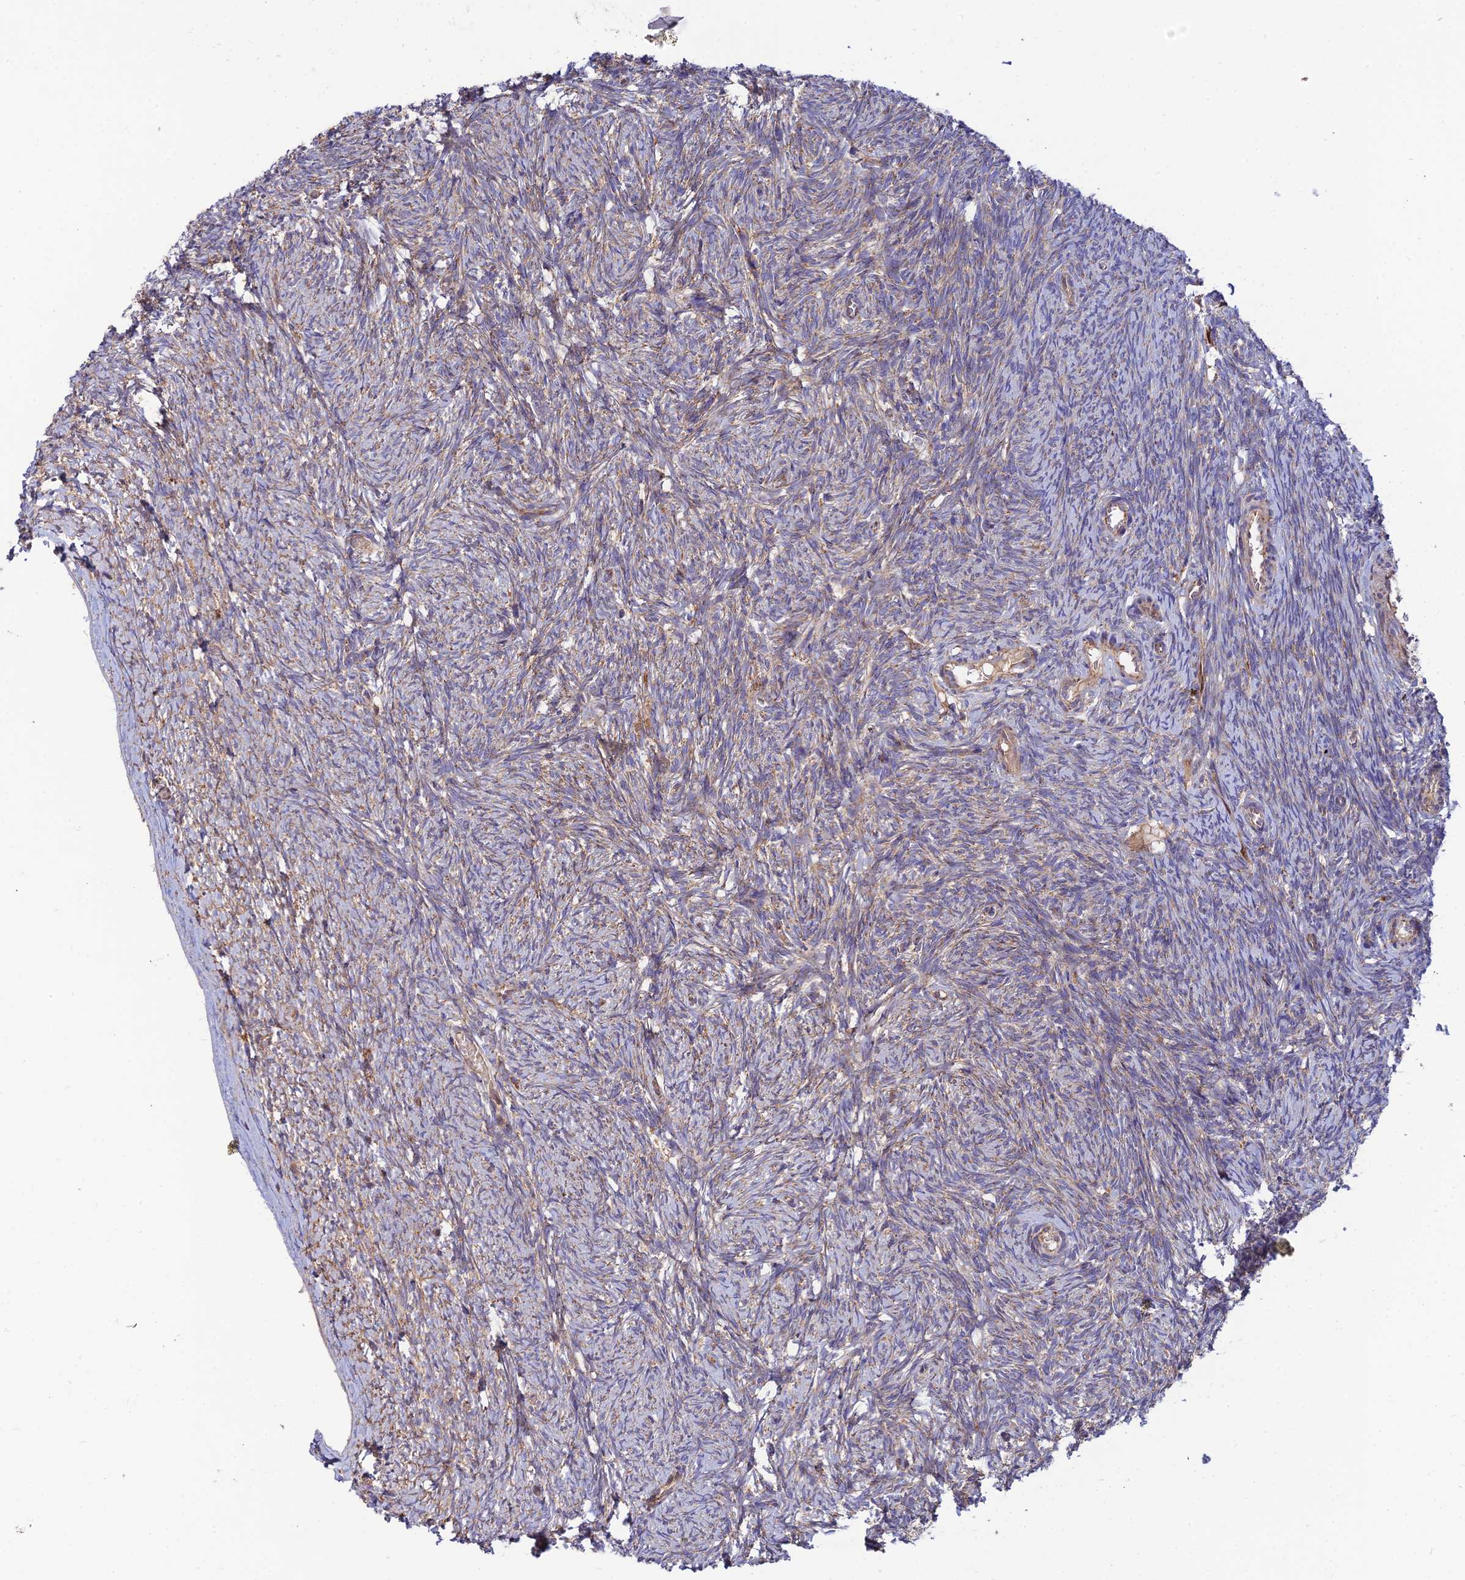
{"staining": {"intensity": "weak", "quantity": "25%-75%", "location": "cytoplasmic/membranous"}, "tissue": "ovary", "cell_type": "Ovarian stroma cells", "image_type": "normal", "snomed": [{"axis": "morphology", "description": "Normal tissue, NOS"}, {"axis": "topography", "description": "Ovary"}], "caption": "Weak cytoplasmic/membranous positivity is identified in approximately 25%-75% of ovarian stroma cells in benign ovary.", "gene": "PODNL1", "patient": {"sex": "female", "age": 44}}